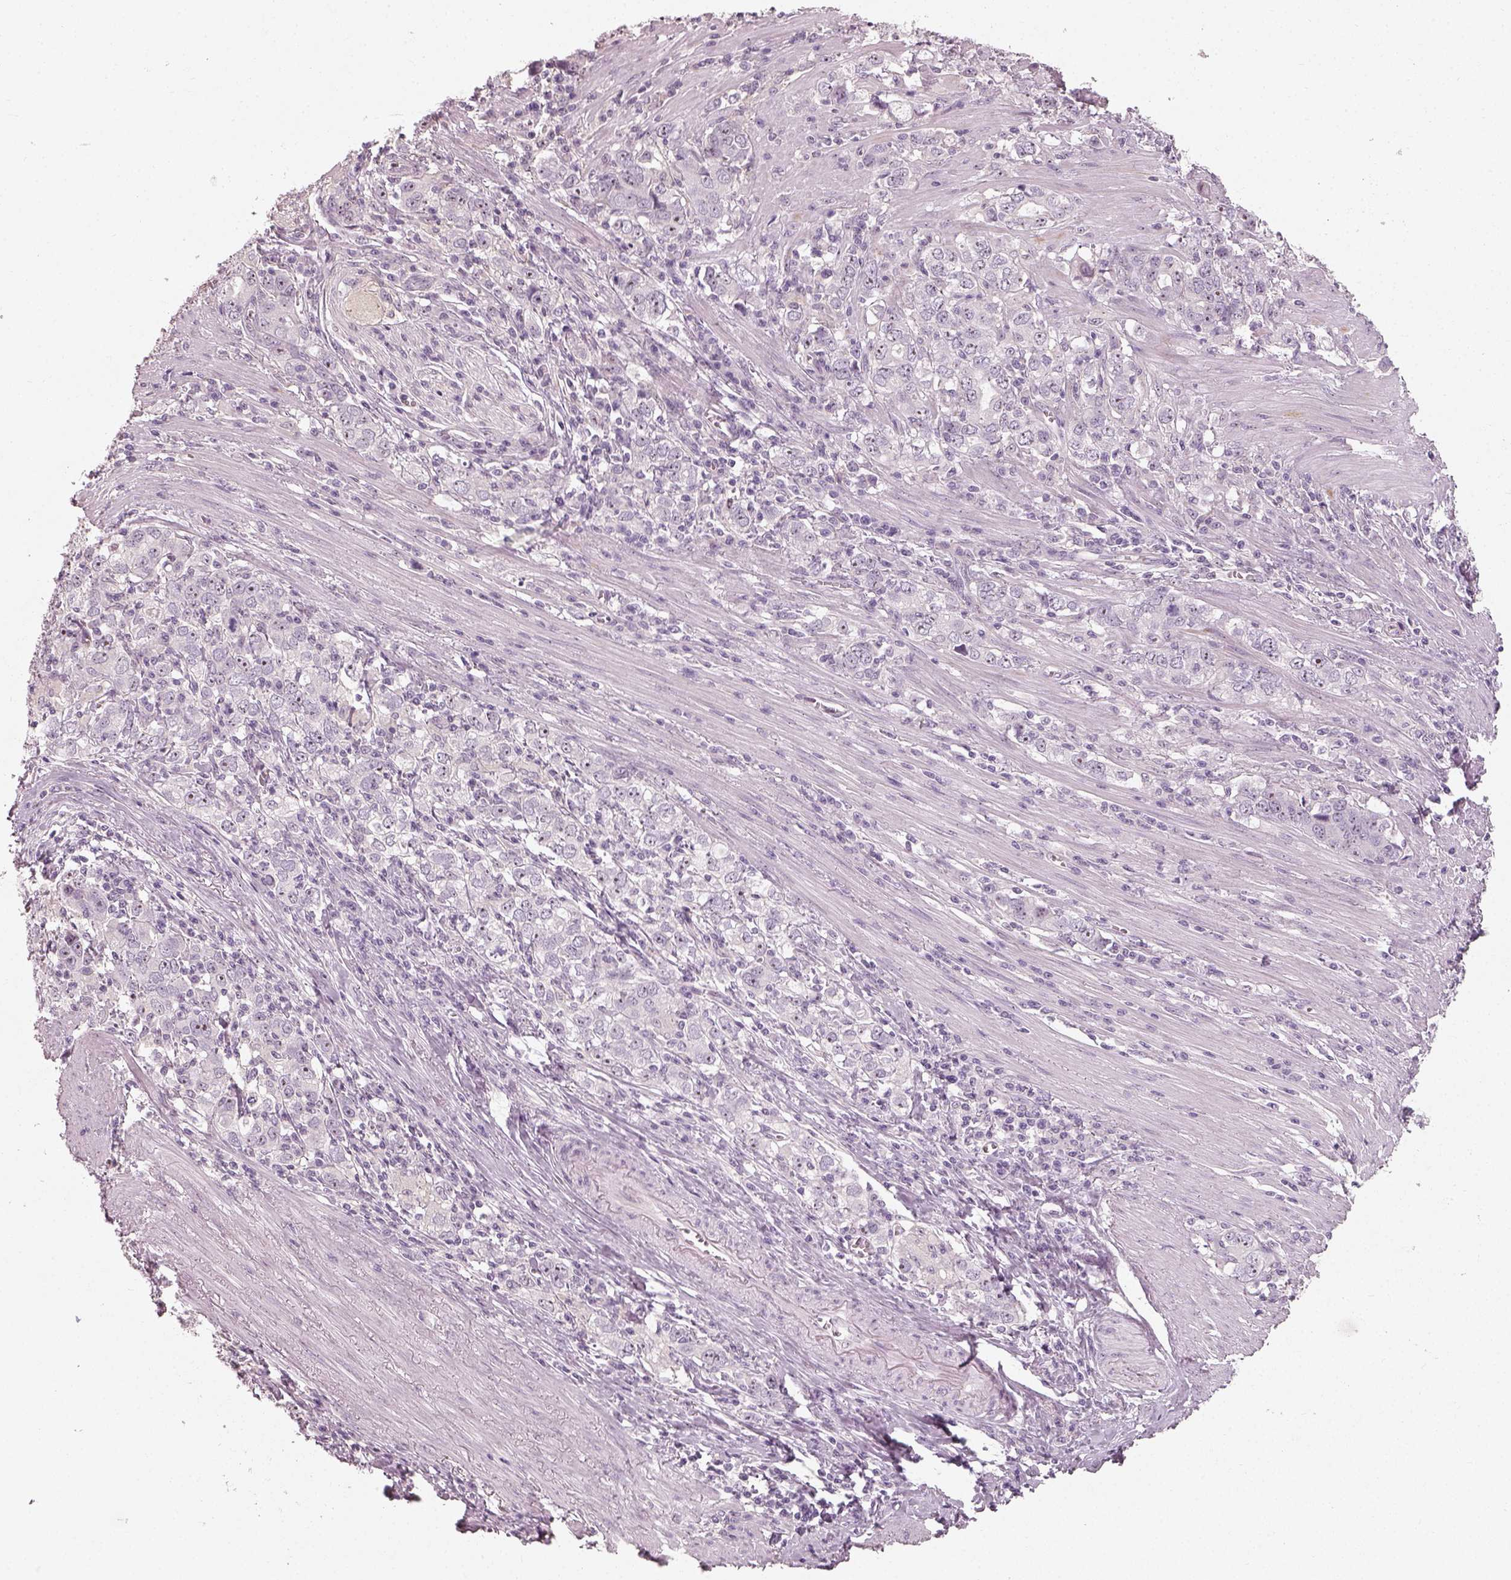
{"staining": {"intensity": "negative", "quantity": "none", "location": "none"}, "tissue": "stomach cancer", "cell_type": "Tumor cells", "image_type": "cancer", "snomed": [{"axis": "morphology", "description": "Adenocarcinoma, NOS"}, {"axis": "topography", "description": "Stomach, lower"}], "caption": "A photomicrograph of stomach cancer stained for a protein displays no brown staining in tumor cells.", "gene": "CDS1", "patient": {"sex": "female", "age": 72}}